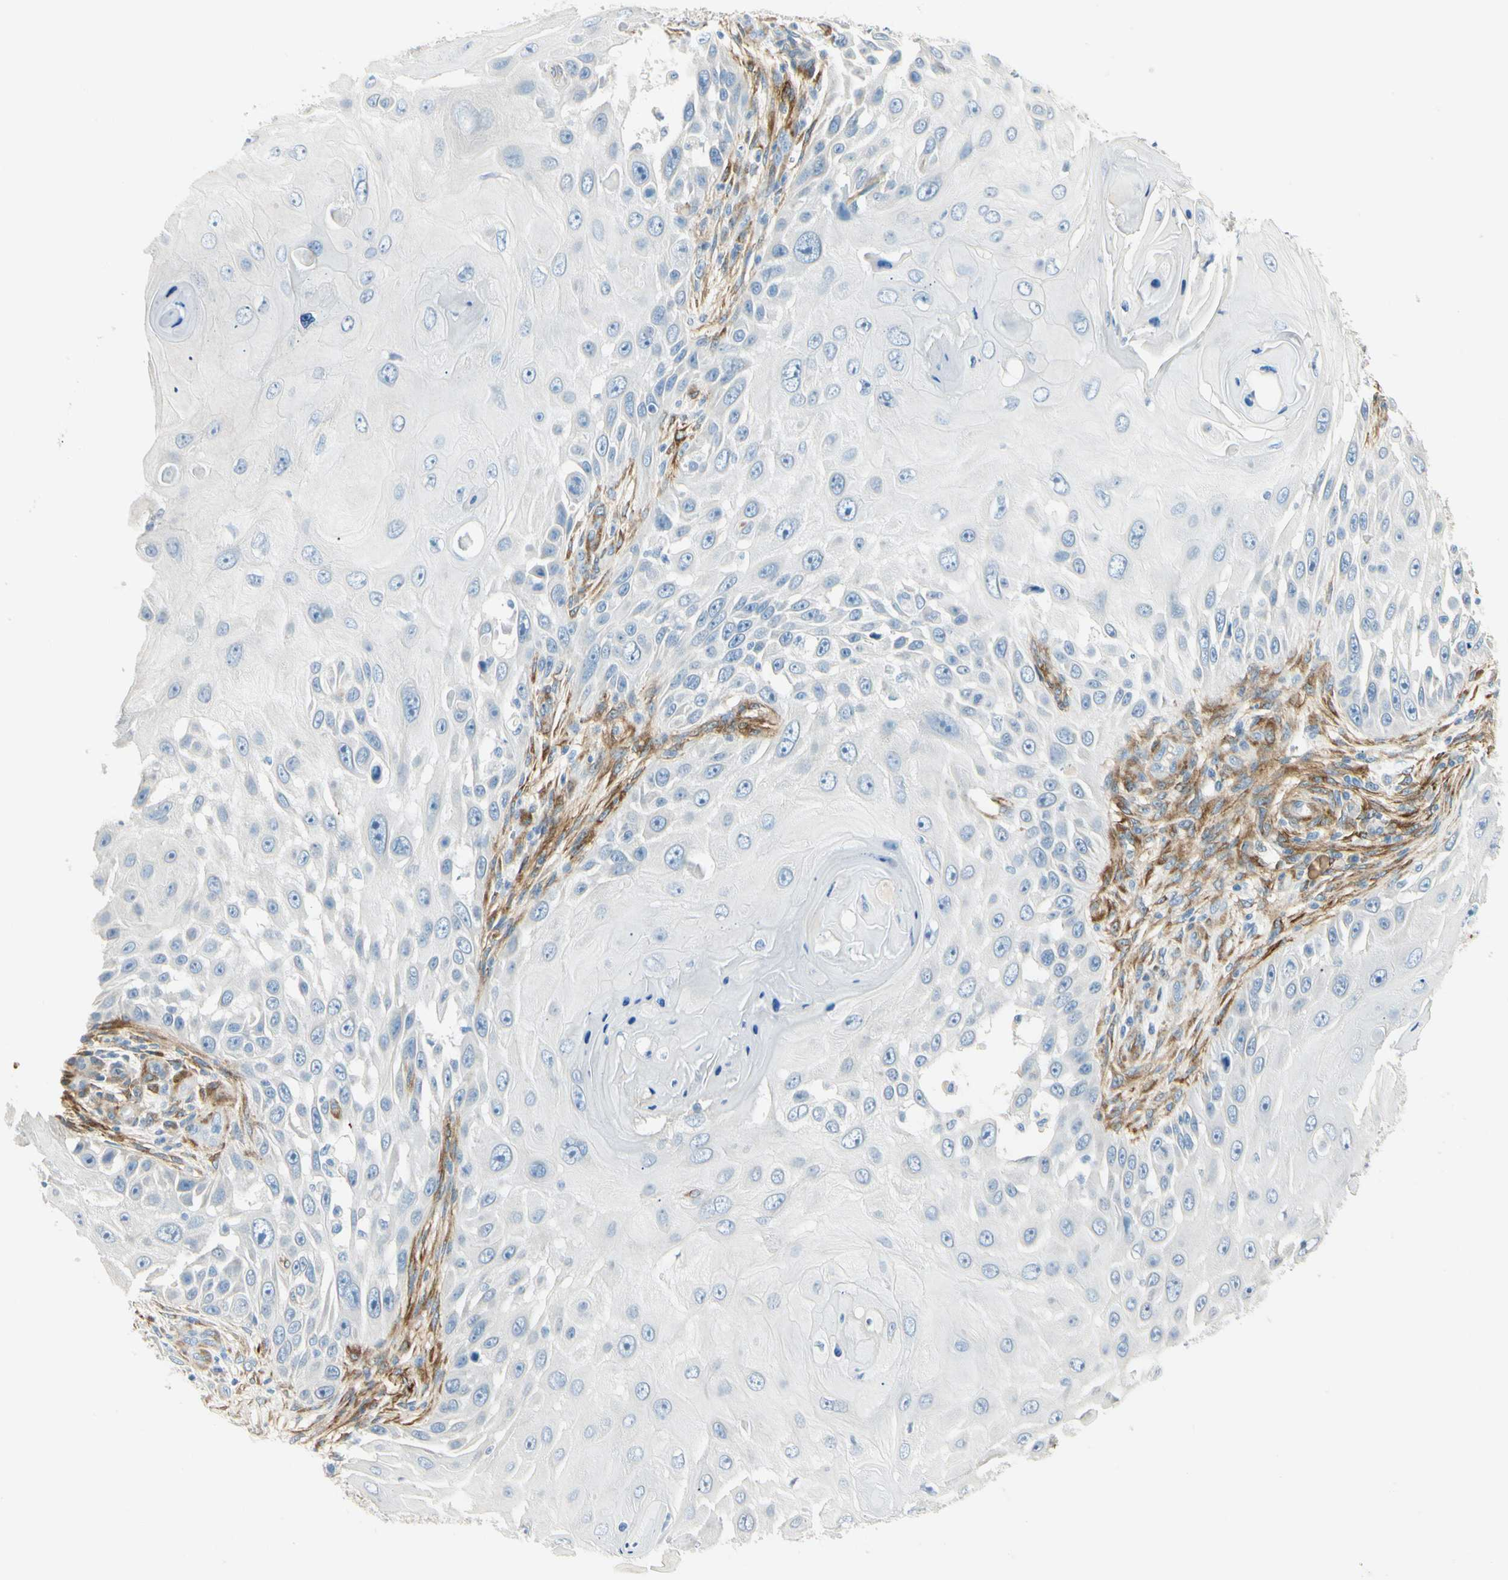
{"staining": {"intensity": "negative", "quantity": "none", "location": "none"}, "tissue": "skin cancer", "cell_type": "Tumor cells", "image_type": "cancer", "snomed": [{"axis": "morphology", "description": "Squamous cell carcinoma, NOS"}, {"axis": "topography", "description": "Skin"}], "caption": "Tumor cells are negative for brown protein staining in skin cancer. Nuclei are stained in blue.", "gene": "AMPH", "patient": {"sex": "female", "age": 44}}